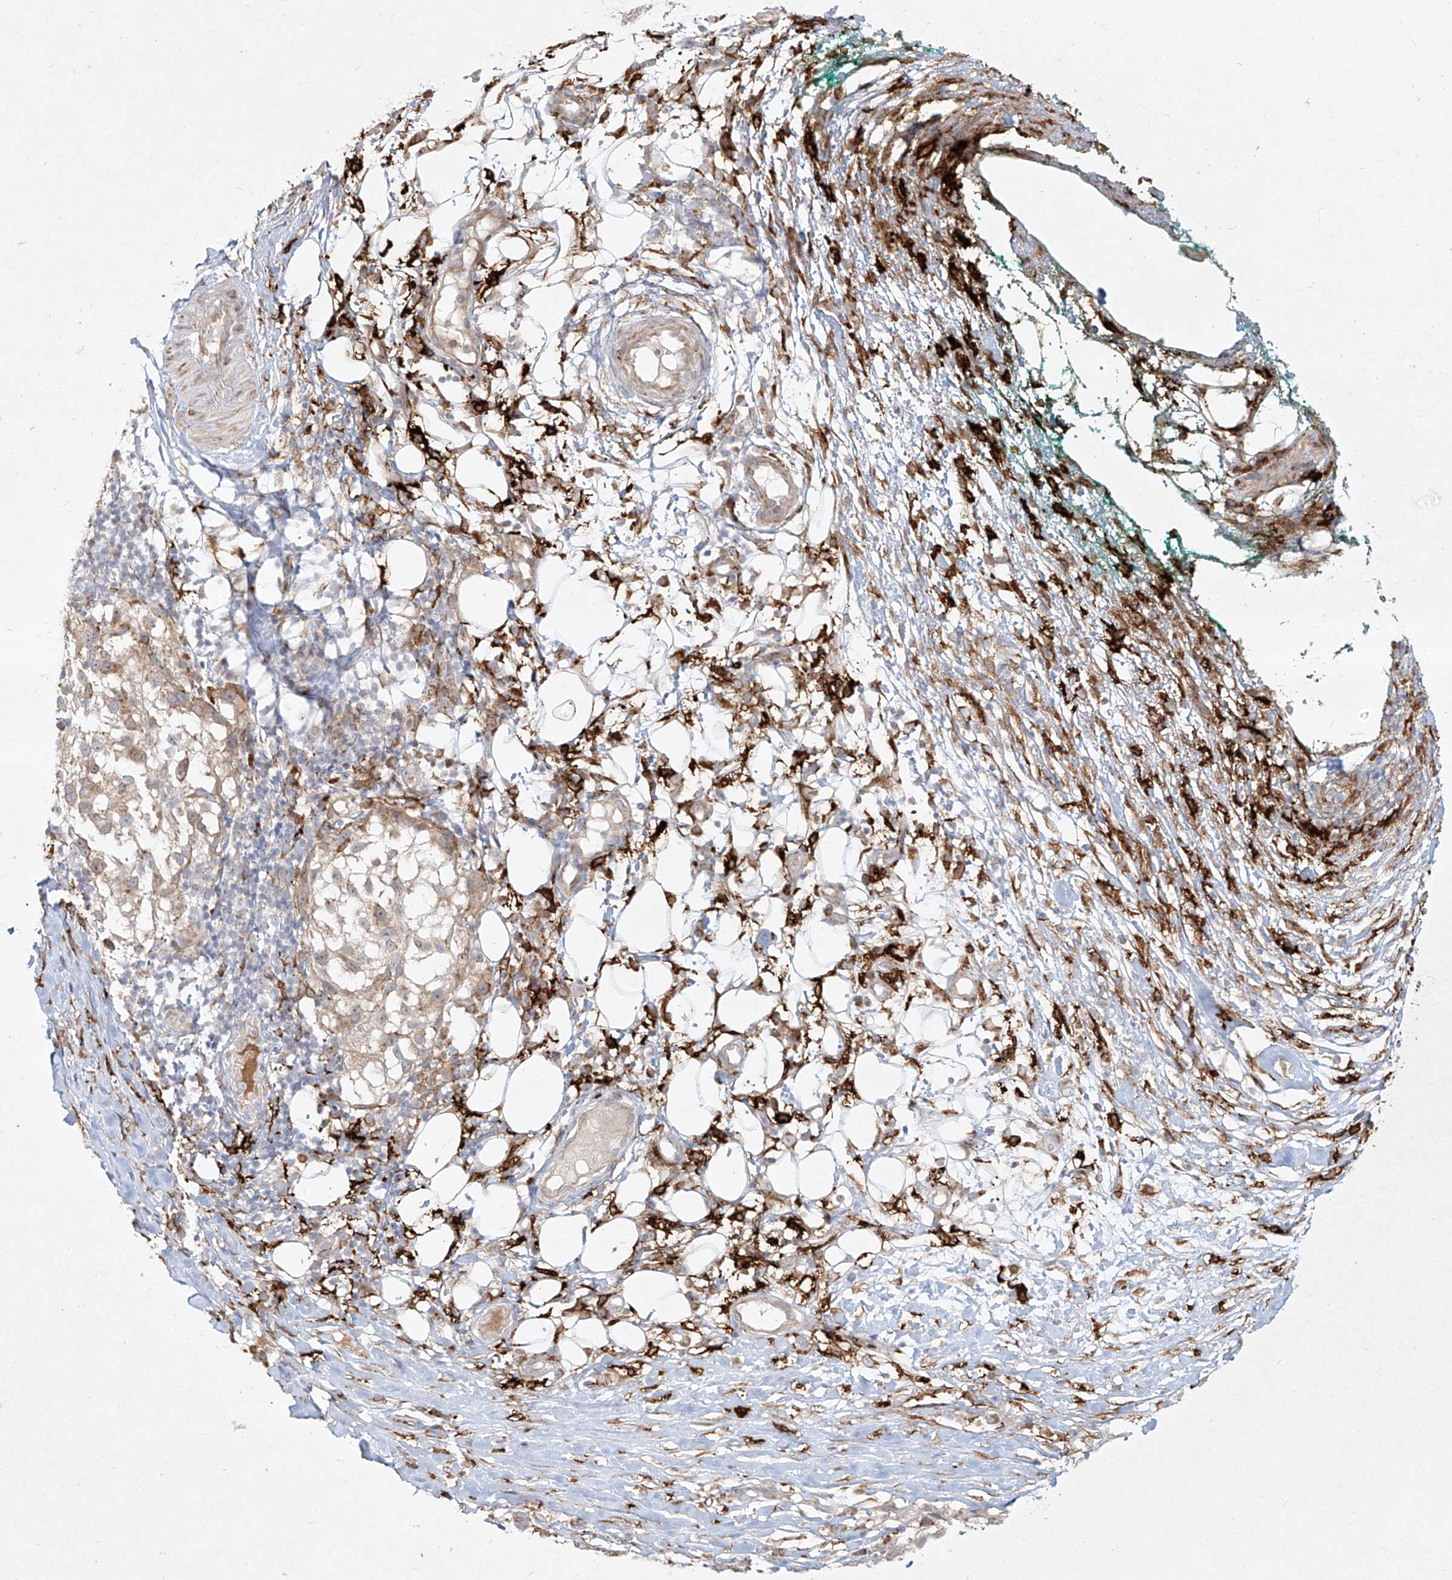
{"staining": {"intensity": "weak", "quantity": "<25%", "location": "cytoplasmic/membranous"}, "tissue": "melanoma", "cell_type": "Tumor cells", "image_type": "cancer", "snomed": [{"axis": "morphology", "description": "Necrosis, NOS"}, {"axis": "morphology", "description": "Malignant melanoma, NOS"}, {"axis": "topography", "description": "Skin"}], "caption": "High magnification brightfield microscopy of malignant melanoma stained with DAB (3,3'-diaminobenzidine) (brown) and counterstained with hematoxylin (blue): tumor cells show no significant staining.", "gene": "CD209", "patient": {"sex": "female", "age": 87}}